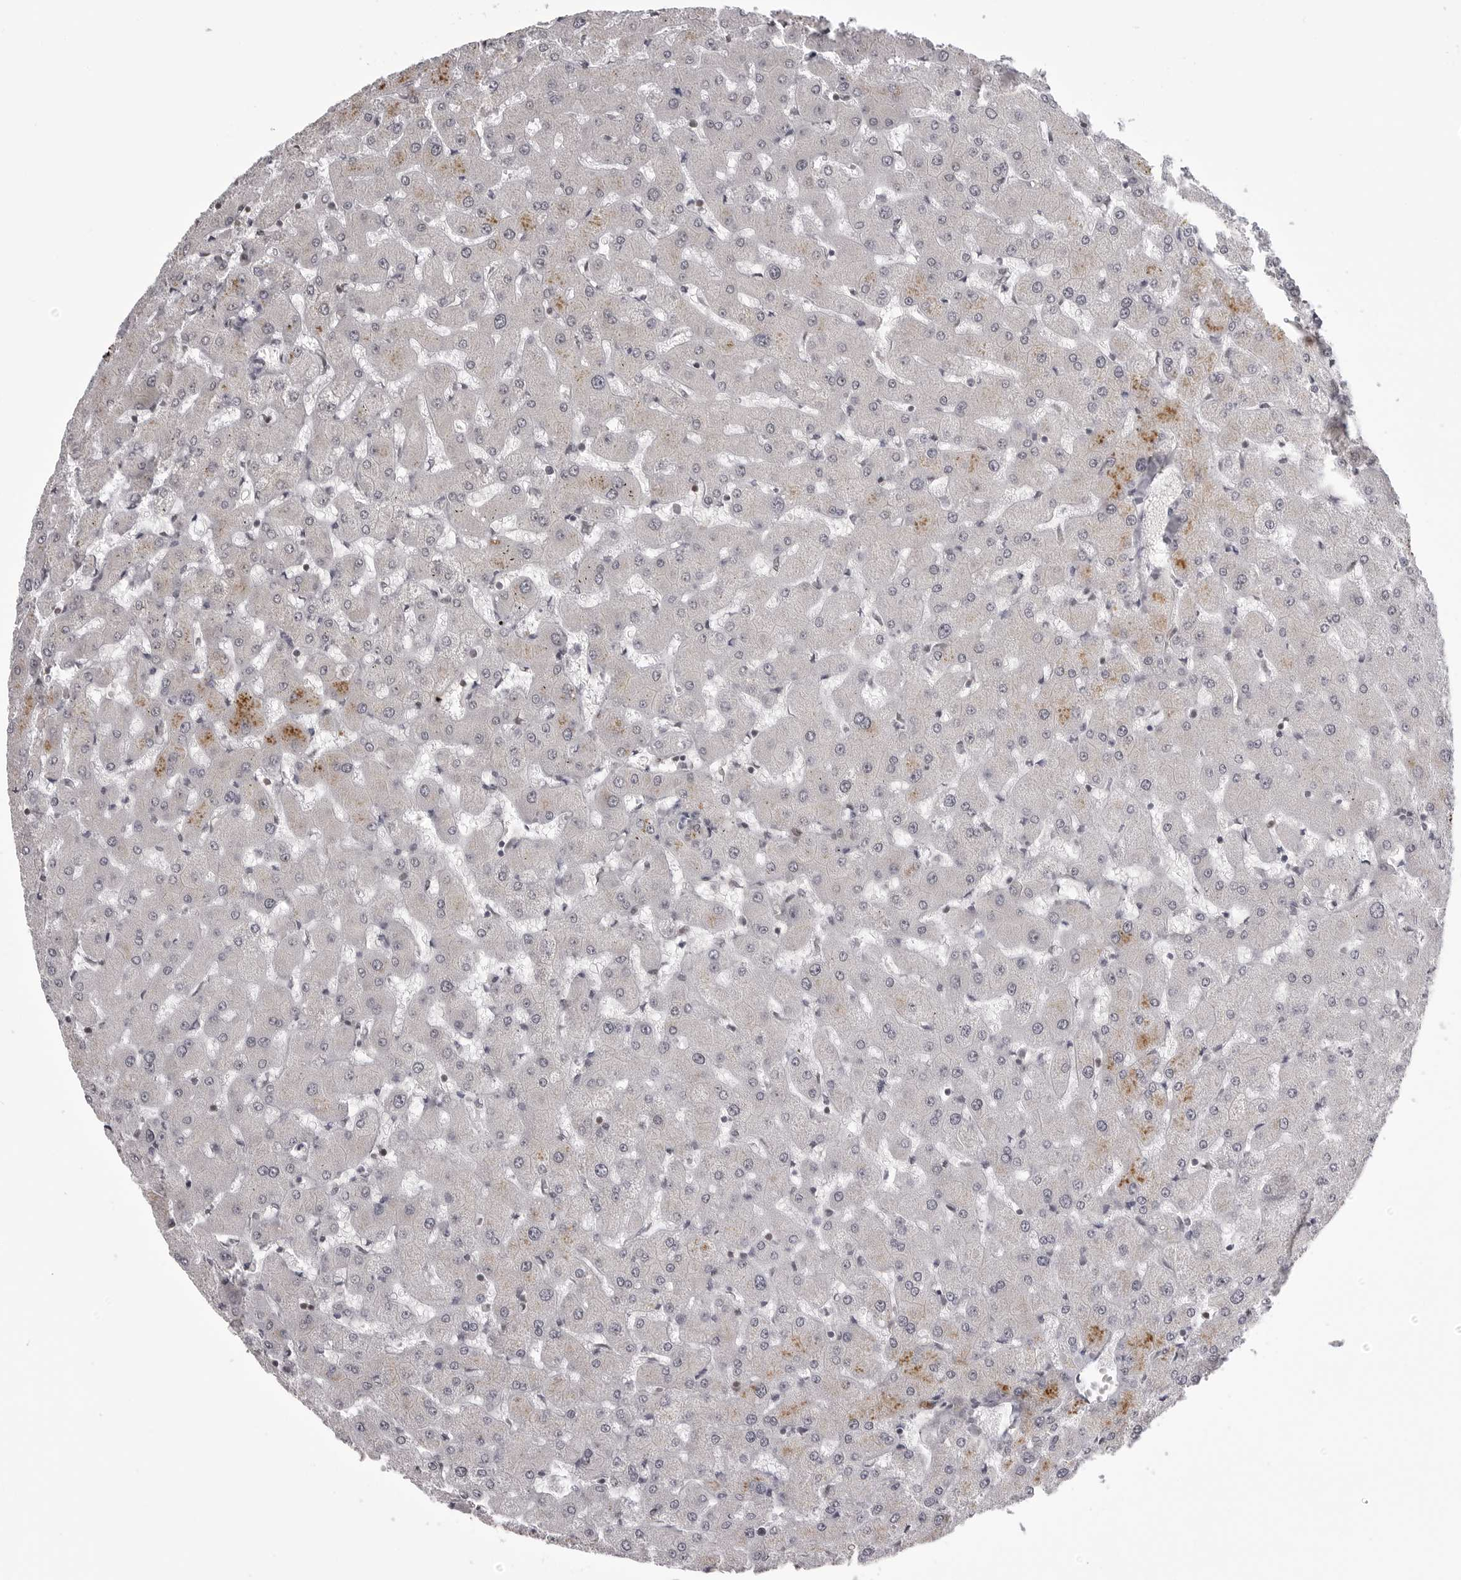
{"staining": {"intensity": "weak", "quantity": "<25%", "location": "cytoplasmic/membranous"}, "tissue": "liver", "cell_type": "Cholangiocytes", "image_type": "normal", "snomed": [{"axis": "morphology", "description": "Normal tissue, NOS"}, {"axis": "topography", "description": "Liver"}], "caption": "Liver was stained to show a protein in brown. There is no significant expression in cholangiocytes. Nuclei are stained in blue.", "gene": "WRAP53", "patient": {"sex": "female", "age": 63}}